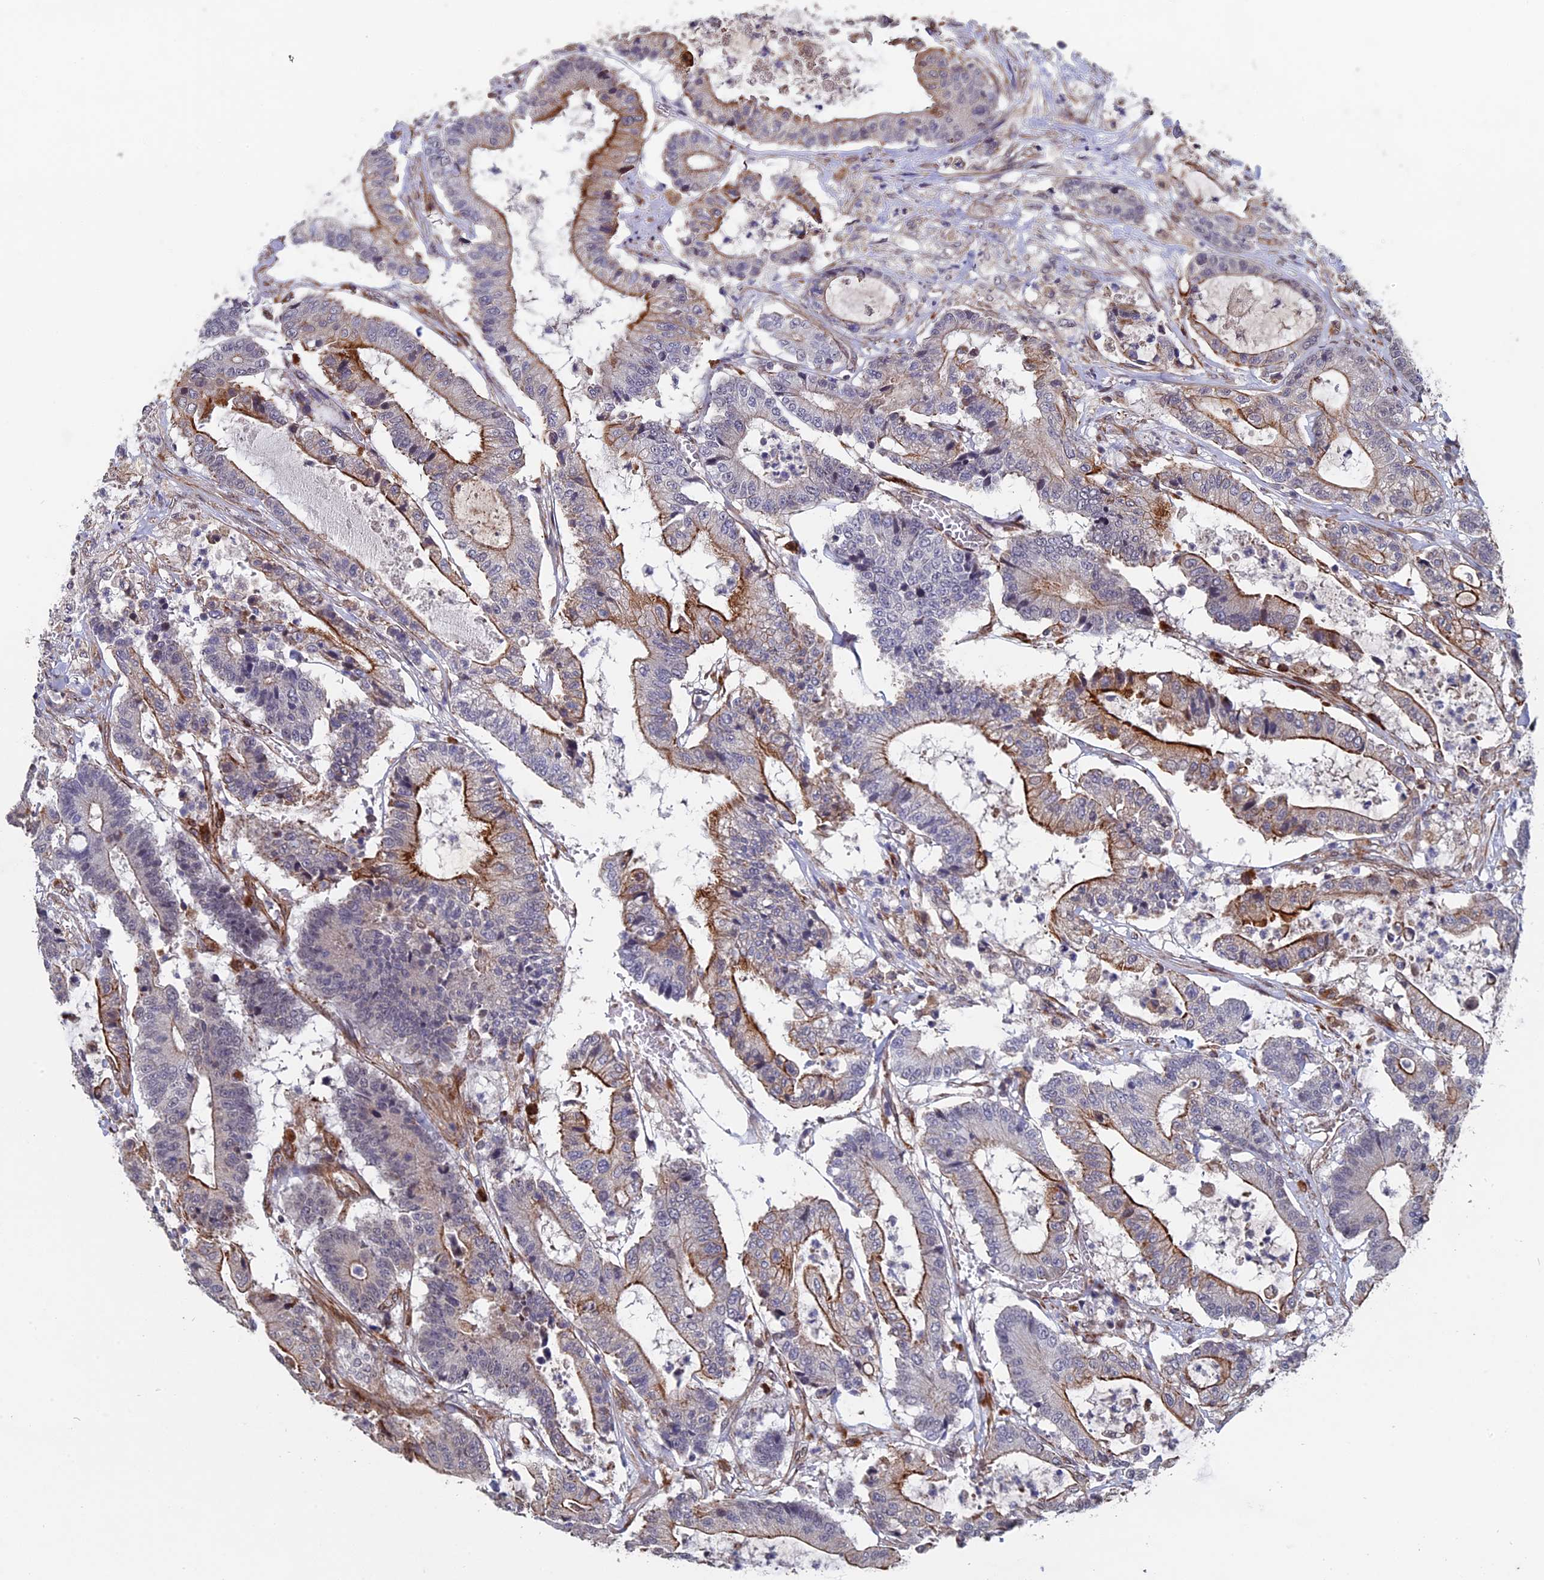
{"staining": {"intensity": "moderate", "quantity": "25%-75%", "location": "cytoplasmic/membranous"}, "tissue": "colorectal cancer", "cell_type": "Tumor cells", "image_type": "cancer", "snomed": [{"axis": "morphology", "description": "Adenocarcinoma, NOS"}, {"axis": "topography", "description": "Colon"}], "caption": "Colorectal cancer stained for a protein (brown) reveals moderate cytoplasmic/membranous positive positivity in about 25%-75% of tumor cells.", "gene": "NOSIP", "patient": {"sex": "female", "age": 84}}